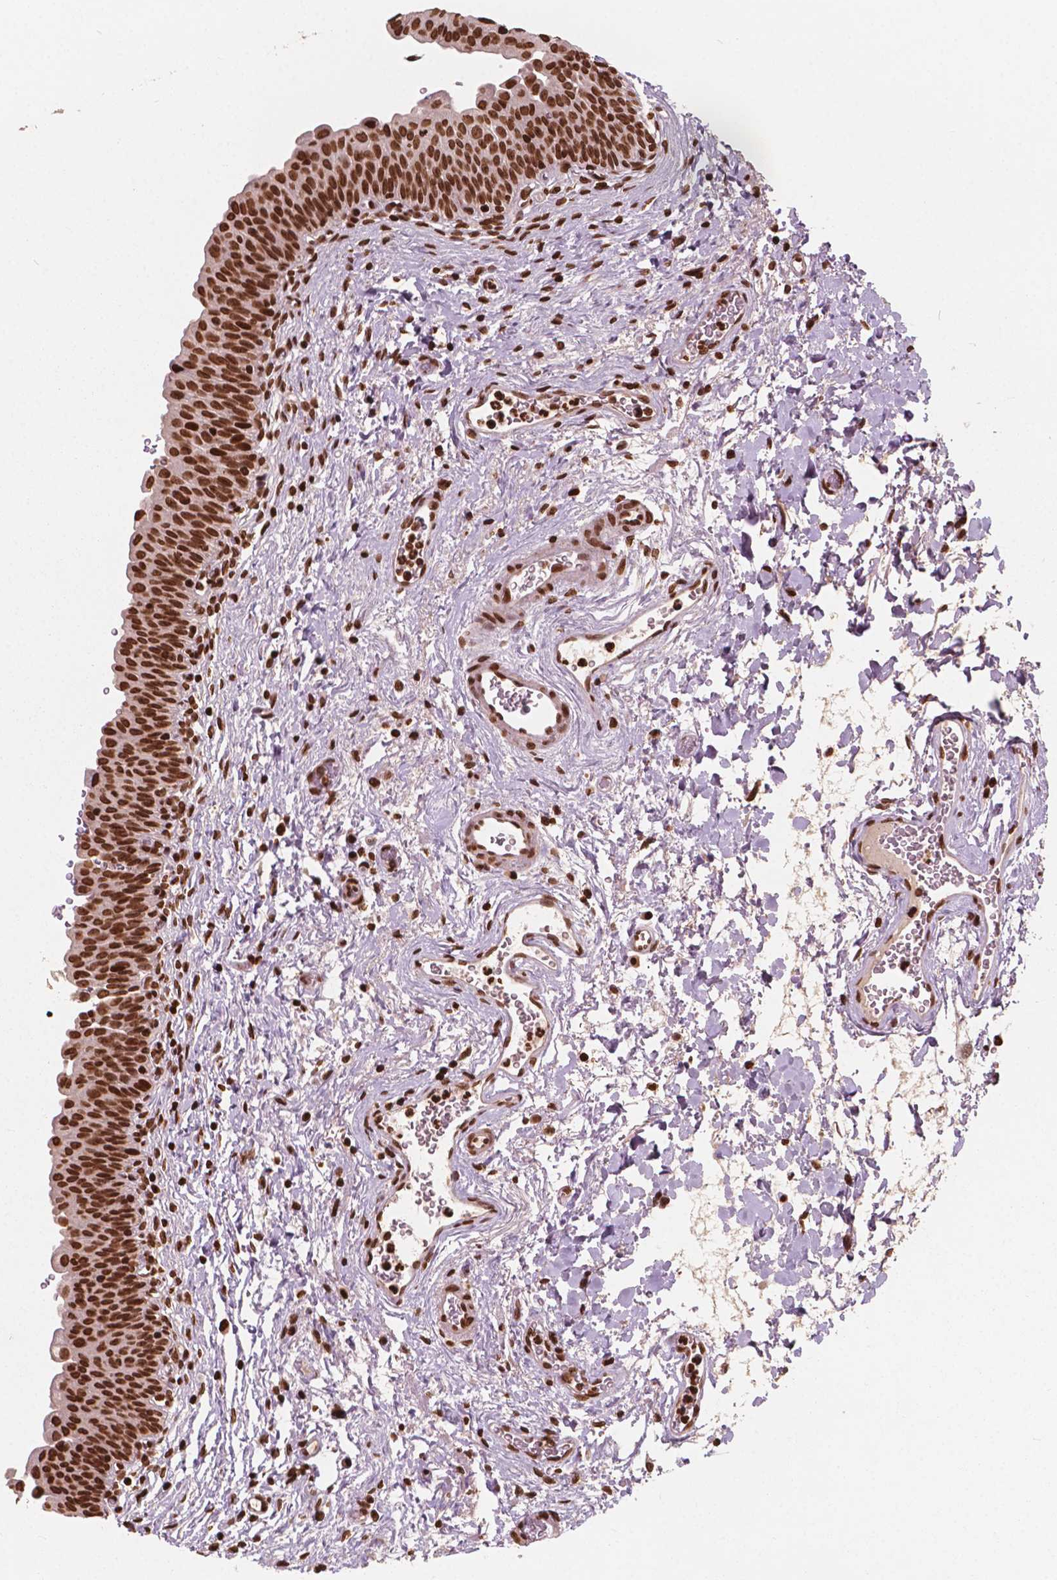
{"staining": {"intensity": "strong", "quantity": ">75%", "location": "nuclear"}, "tissue": "urinary bladder", "cell_type": "Urothelial cells", "image_type": "normal", "snomed": [{"axis": "morphology", "description": "Normal tissue, NOS"}, {"axis": "topography", "description": "Urinary bladder"}], "caption": "An image of human urinary bladder stained for a protein displays strong nuclear brown staining in urothelial cells.", "gene": "H3C7", "patient": {"sex": "male", "age": 56}}